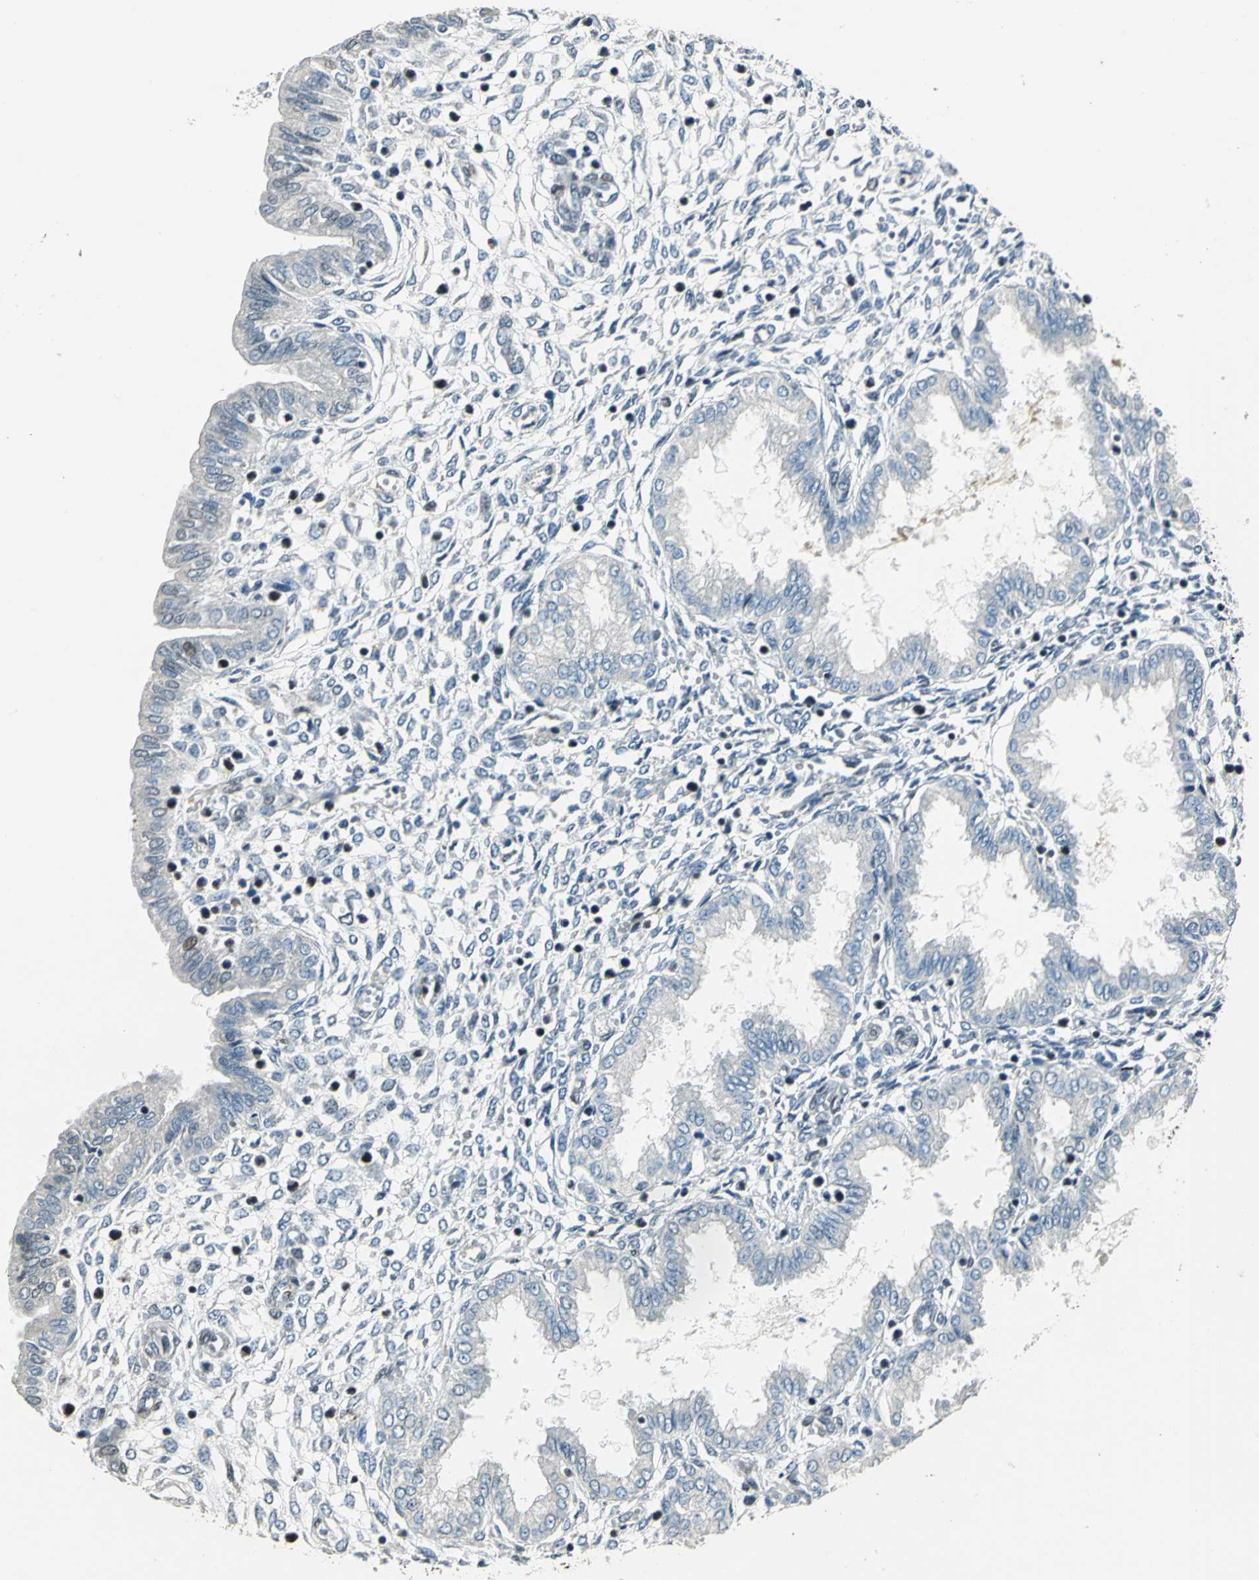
{"staining": {"intensity": "moderate", "quantity": "25%-75%", "location": "nuclear"}, "tissue": "endometrium", "cell_type": "Cells in endometrial stroma", "image_type": "normal", "snomed": [{"axis": "morphology", "description": "Normal tissue, NOS"}, {"axis": "topography", "description": "Endometrium"}], "caption": "Protein positivity by IHC demonstrates moderate nuclear expression in approximately 25%-75% of cells in endometrial stroma in normal endometrium. (Brightfield microscopy of DAB IHC at high magnification).", "gene": "BRIP1", "patient": {"sex": "female", "age": 33}}